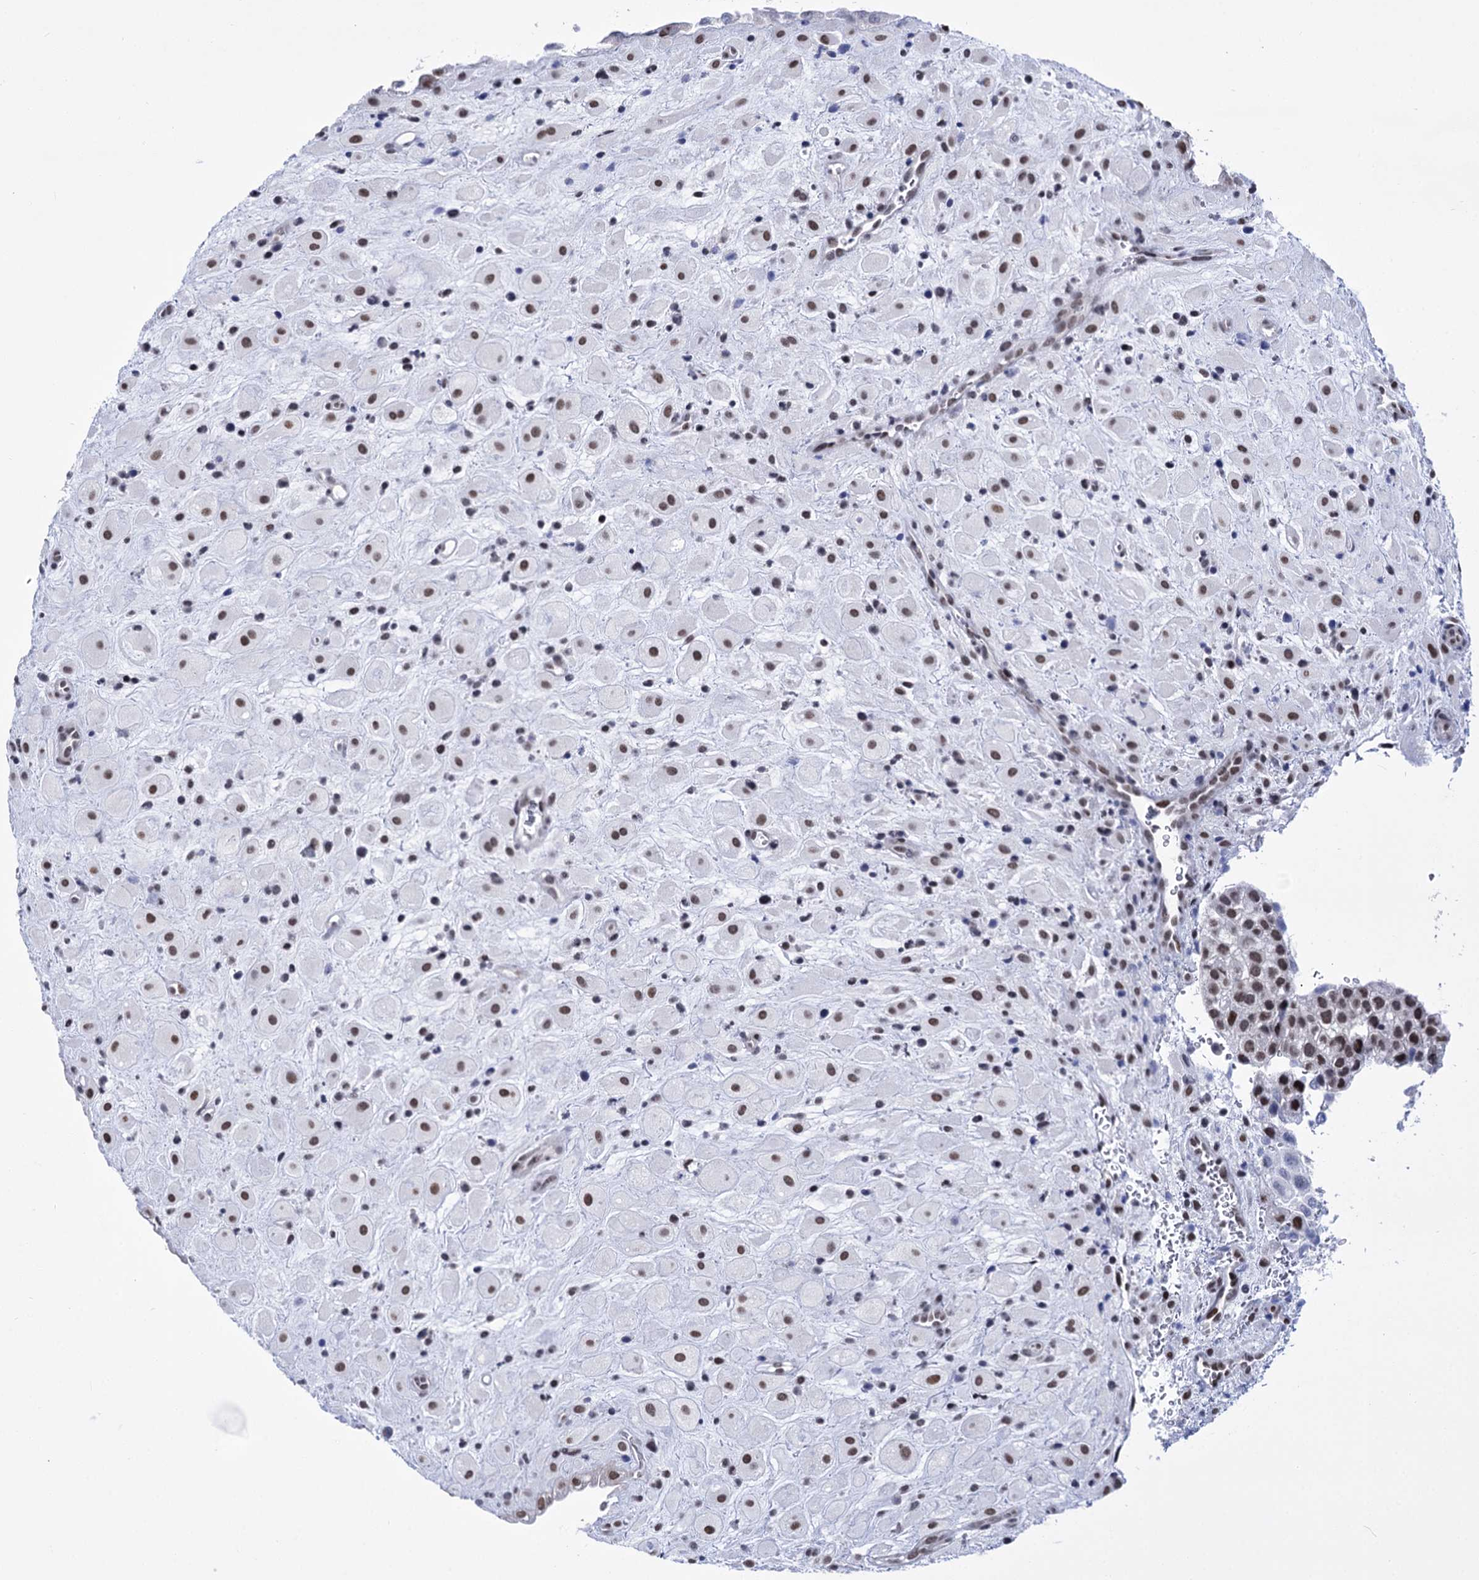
{"staining": {"intensity": "moderate", "quantity": ">75%", "location": "nuclear"}, "tissue": "placenta", "cell_type": "Decidual cells", "image_type": "normal", "snomed": [{"axis": "morphology", "description": "Normal tissue, NOS"}, {"axis": "topography", "description": "Placenta"}], "caption": "A brown stain highlights moderate nuclear staining of a protein in decidual cells of benign human placenta. The staining was performed using DAB (3,3'-diaminobenzidine) to visualize the protein expression in brown, while the nuclei were stained in blue with hematoxylin (Magnification: 20x).", "gene": "POU4F3", "patient": {"sex": "female", "age": 35}}